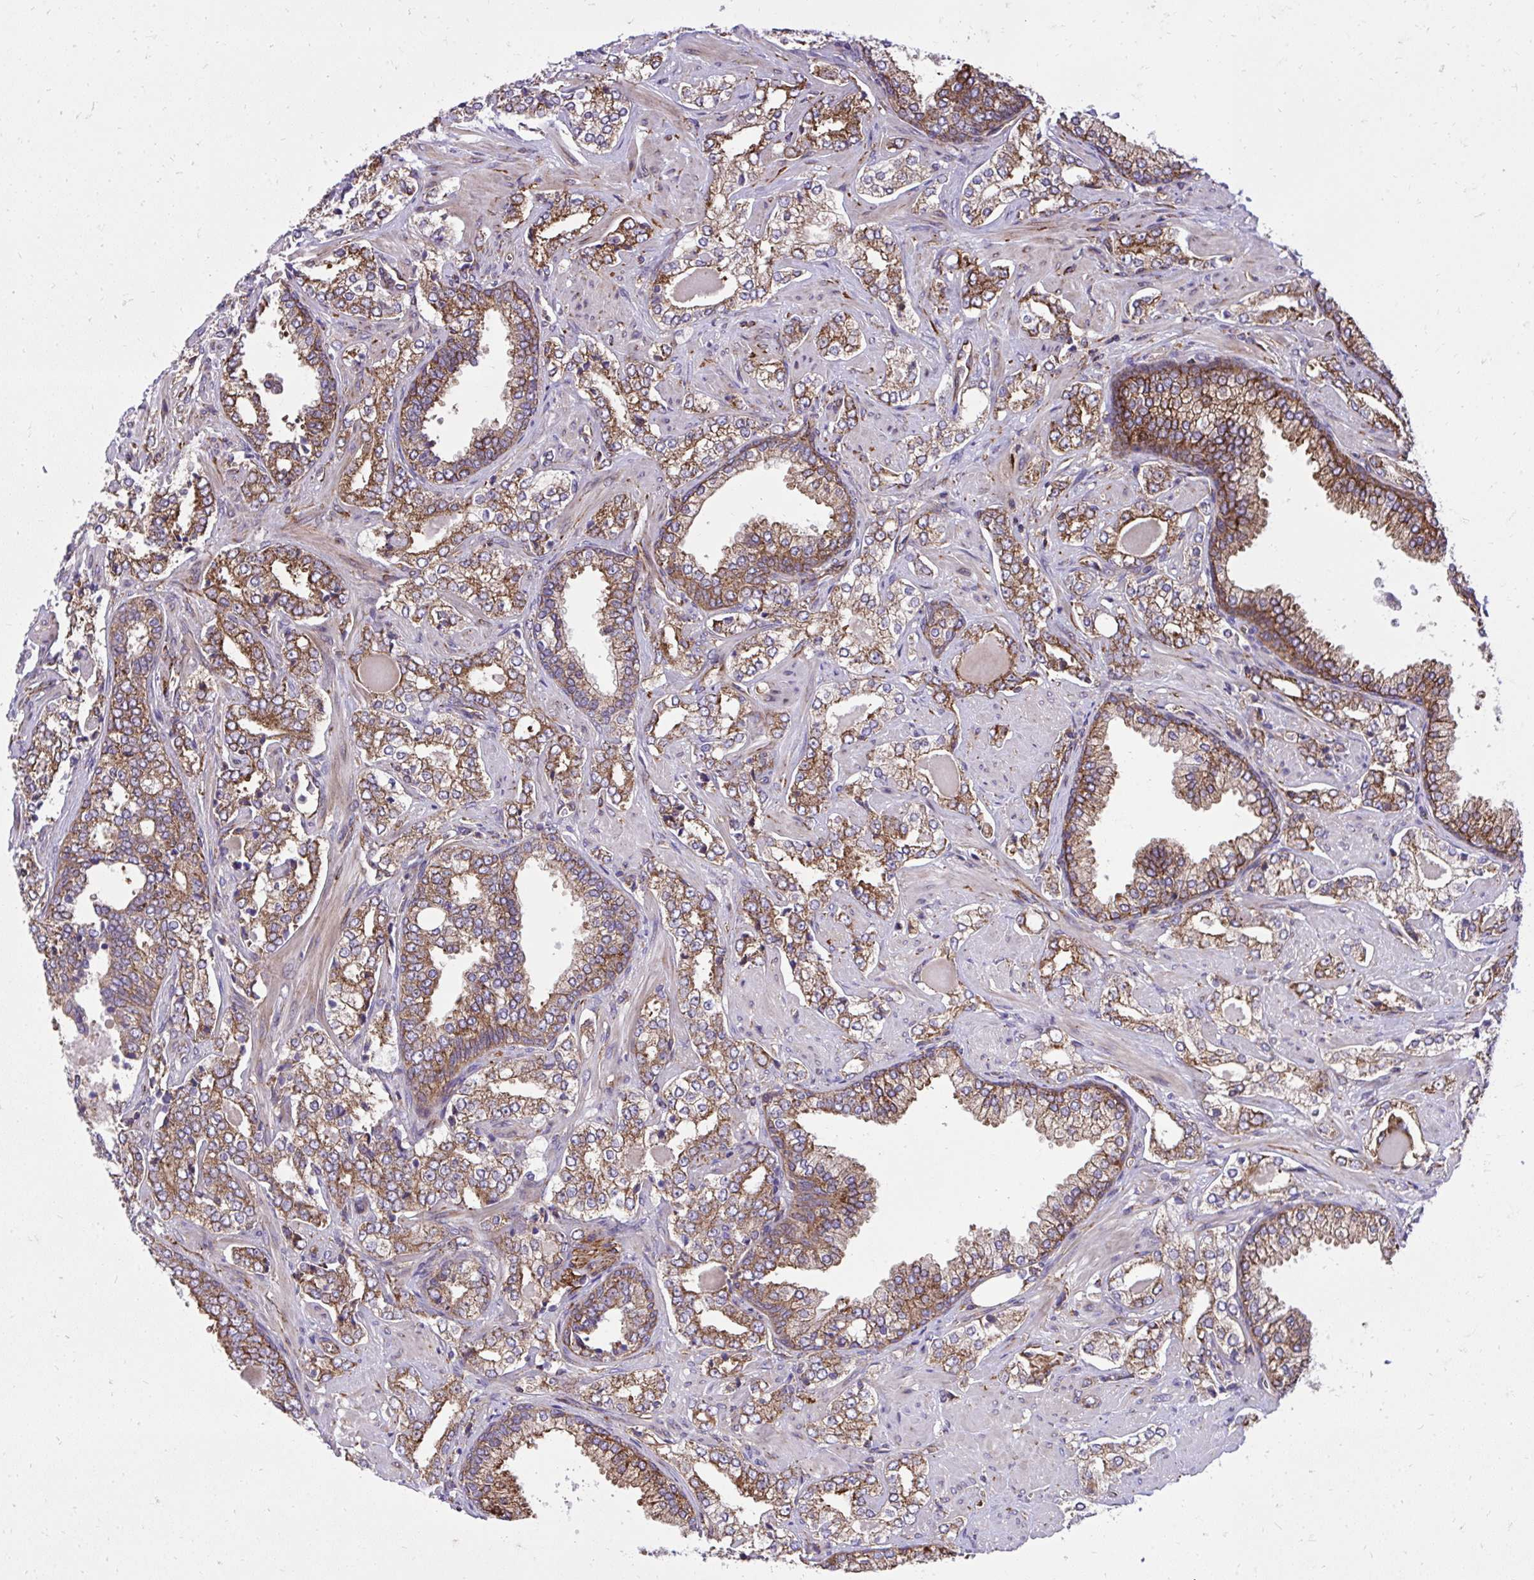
{"staining": {"intensity": "moderate", "quantity": ">75%", "location": "cytoplasmic/membranous"}, "tissue": "prostate cancer", "cell_type": "Tumor cells", "image_type": "cancer", "snomed": [{"axis": "morphology", "description": "Adenocarcinoma, High grade"}, {"axis": "topography", "description": "Prostate"}], "caption": "Human high-grade adenocarcinoma (prostate) stained for a protein (brown) demonstrates moderate cytoplasmic/membranous positive staining in about >75% of tumor cells.", "gene": "NMNAT3", "patient": {"sex": "male", "age": 60}}